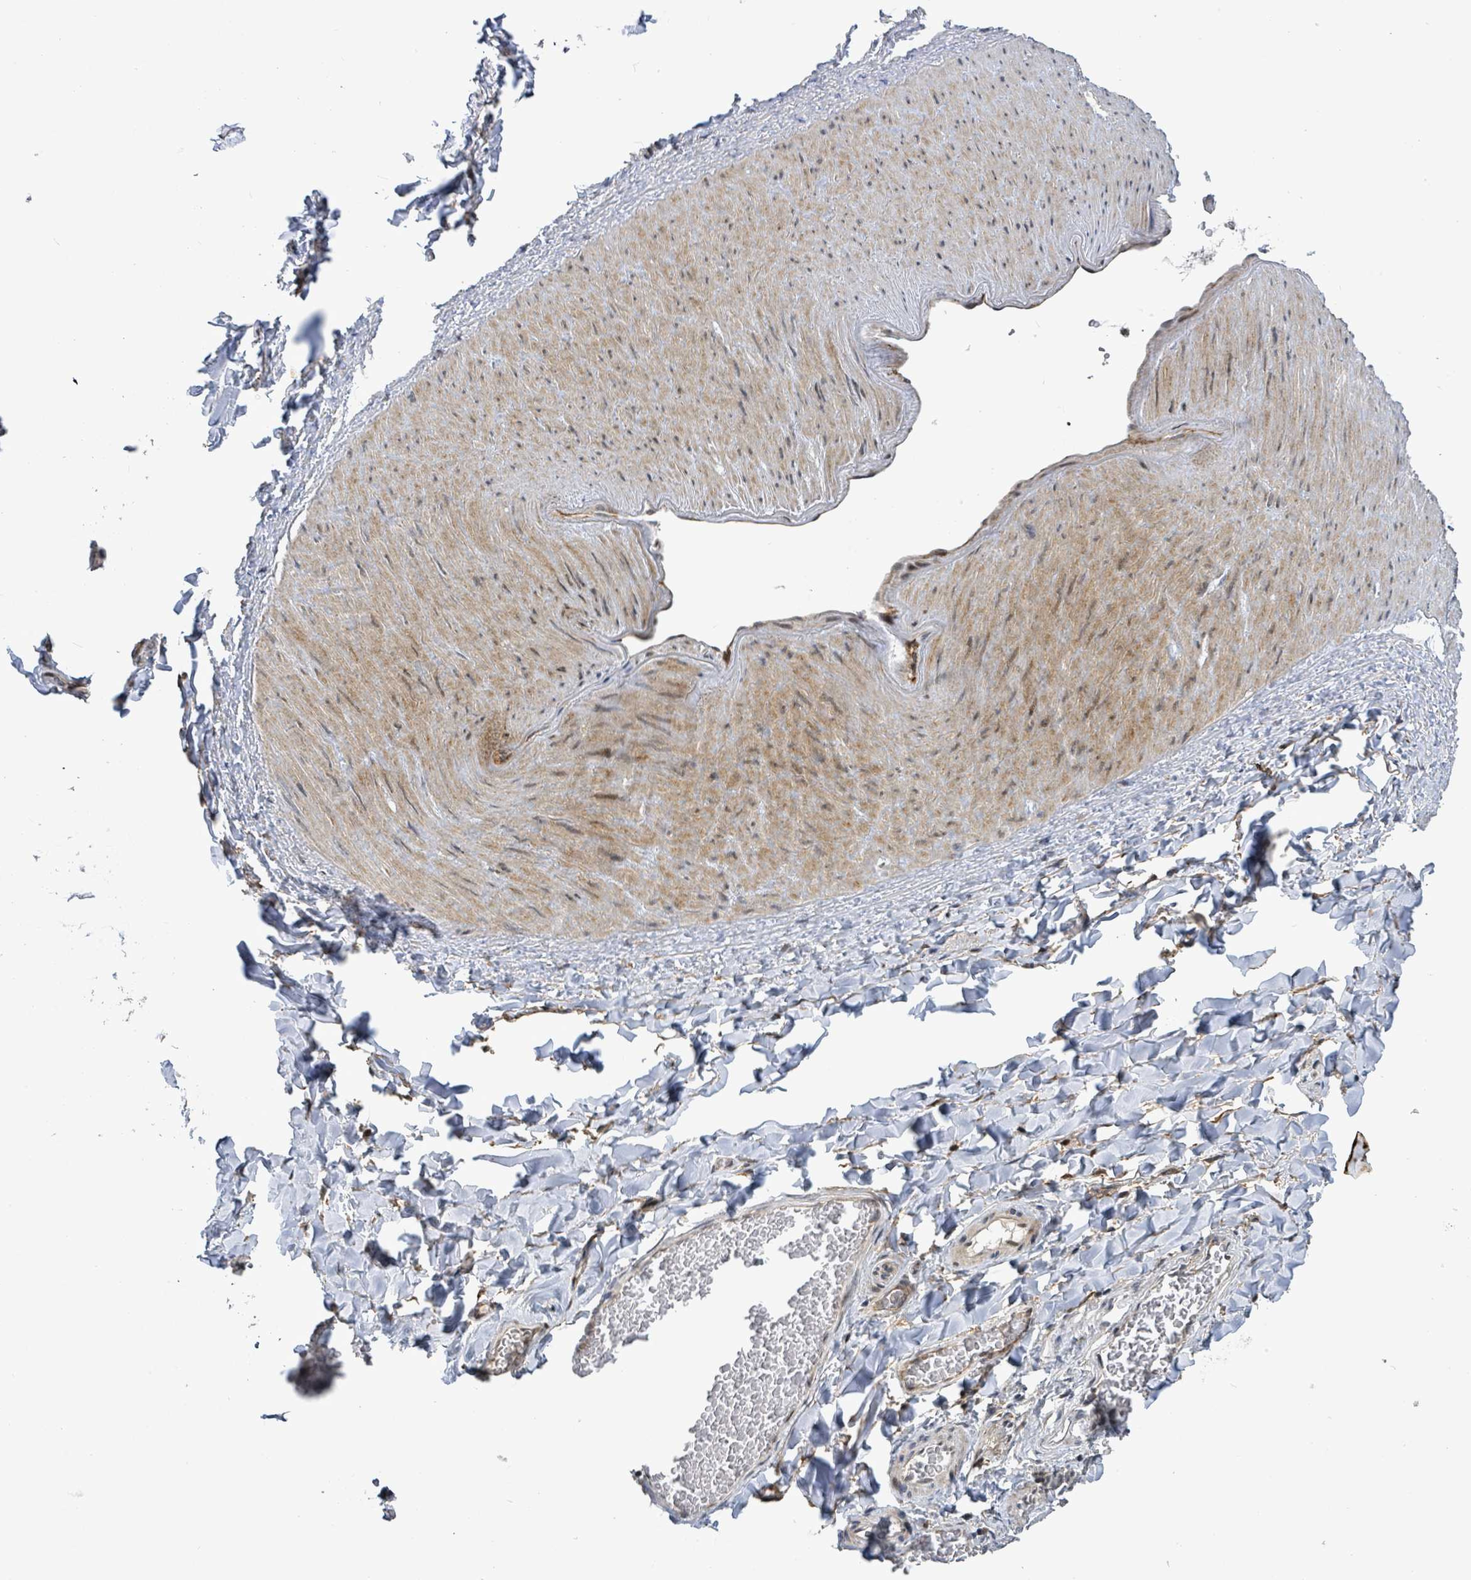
{"staining": {"intensity": "negative", "quantity": "none", "location": "none"}, "tissue": "adipose tissue", "cell_type": "Adipocytes", "image_type": "normal", "snomed": [{"axis": "morphology", "description": "Normal tissue, NOS"}, {"axis": "morphology", "description": "Carcinoma, NOS"}, {"axis": "topography", "description": "Pancreas"}, {"axis": "topography", "description": "Peripheral nerve tissue"}], "caption": "High power microscopy histopathology image of an immunohistochemistry micrograph of normal adipose tissue, revealing no significant positivity in adipocytes. (IHC, brightfield microscopy, high magnification).", "gene": "FBXO6", "patient": {"sex": "female", "age": 29}}